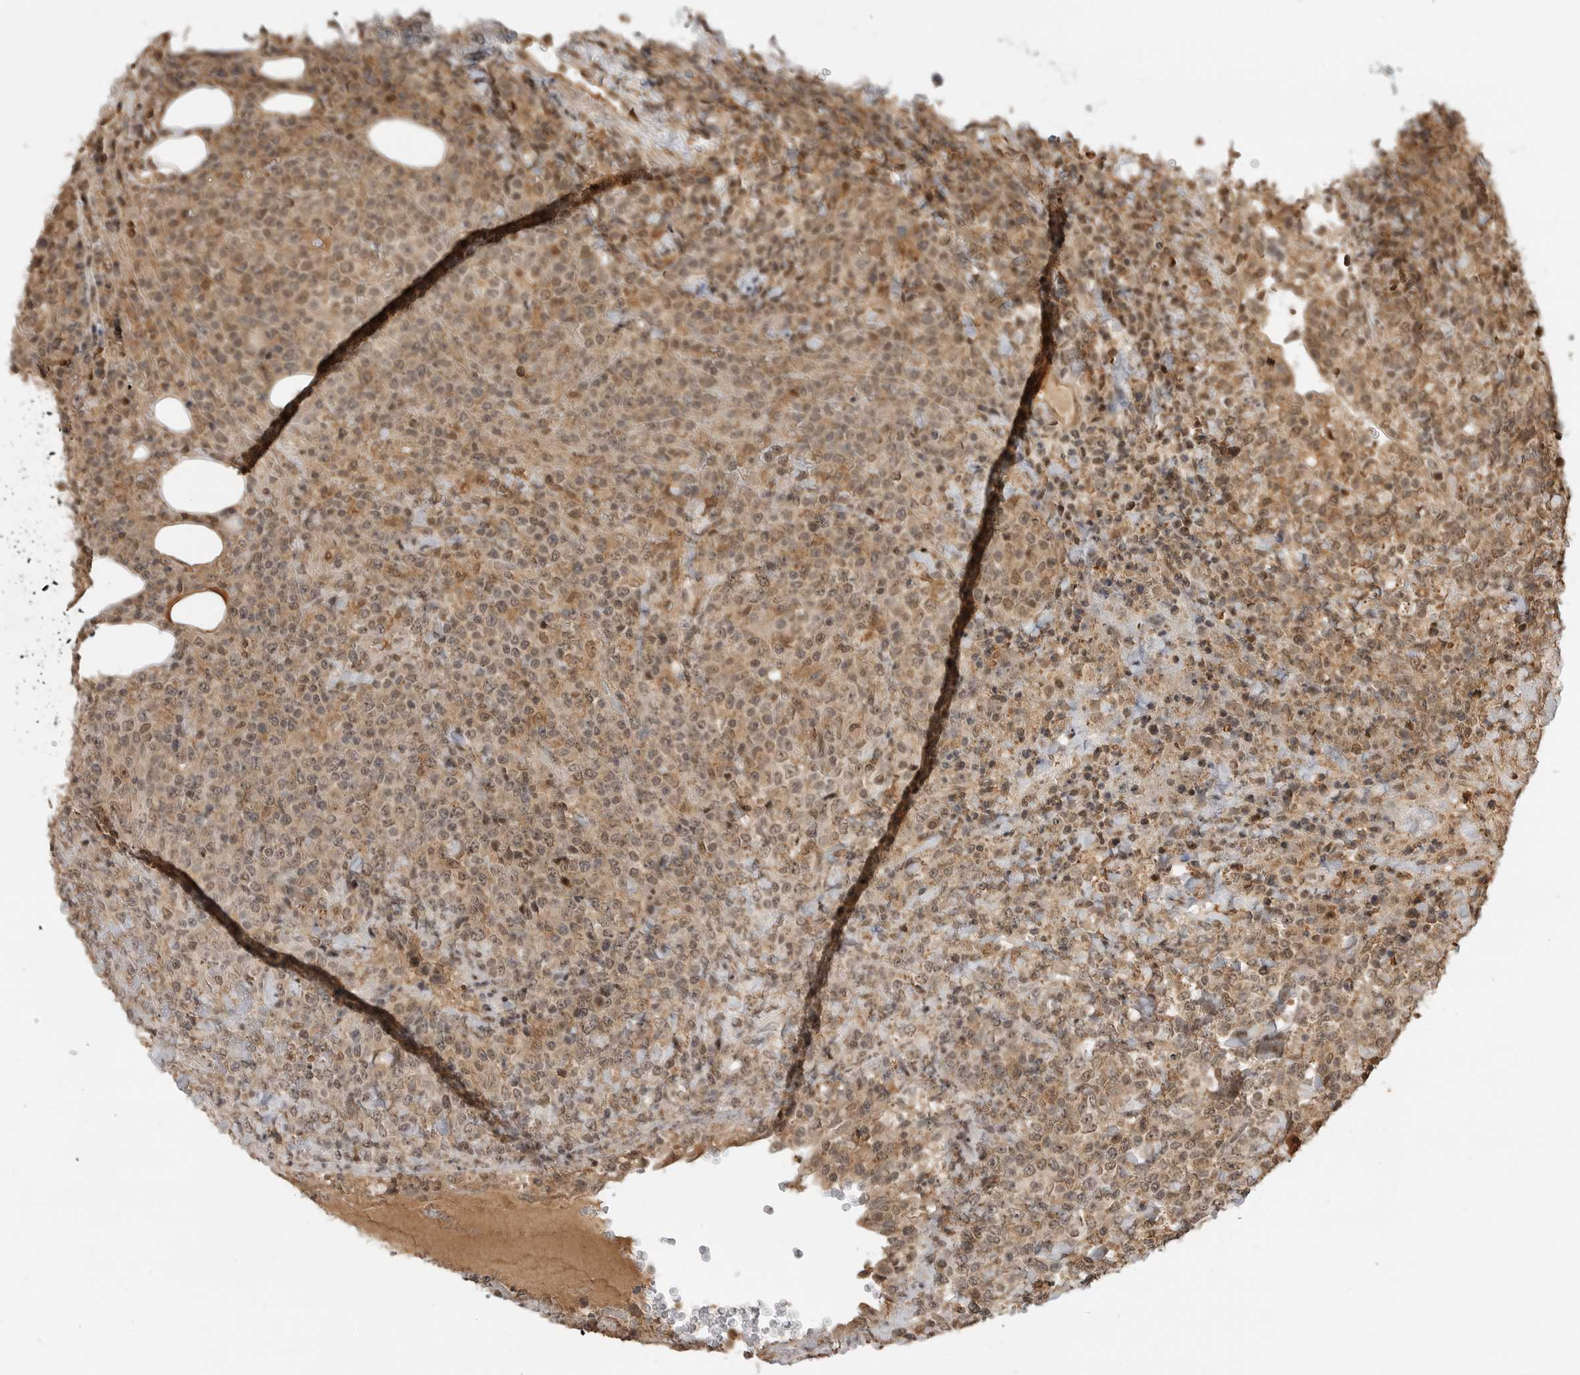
{"staining": {"intensity": "moderate", "quantity": "25%-75%", "location": "cytoplasmic/membranous,nuclear"}, "tissue": "lymphoma", "cell_type": "Tumor cells", "image_type": "cancer", "snomed": [{"axis": "morphology", "description": "Malignant lymphoma, non-Hodgkin's type, High grade"}, {"axis": "topography", "description": "Lymph node"}], "caption": "A brown stain labels moderate cytoplasmic/membranous and nuclear expression of a protein in human malignant lymphoma, non-Hodgkin's type (high-grade) tumor cells.", "gene": "BMP2K", "patient": {"sex": "male", "age": 13}}